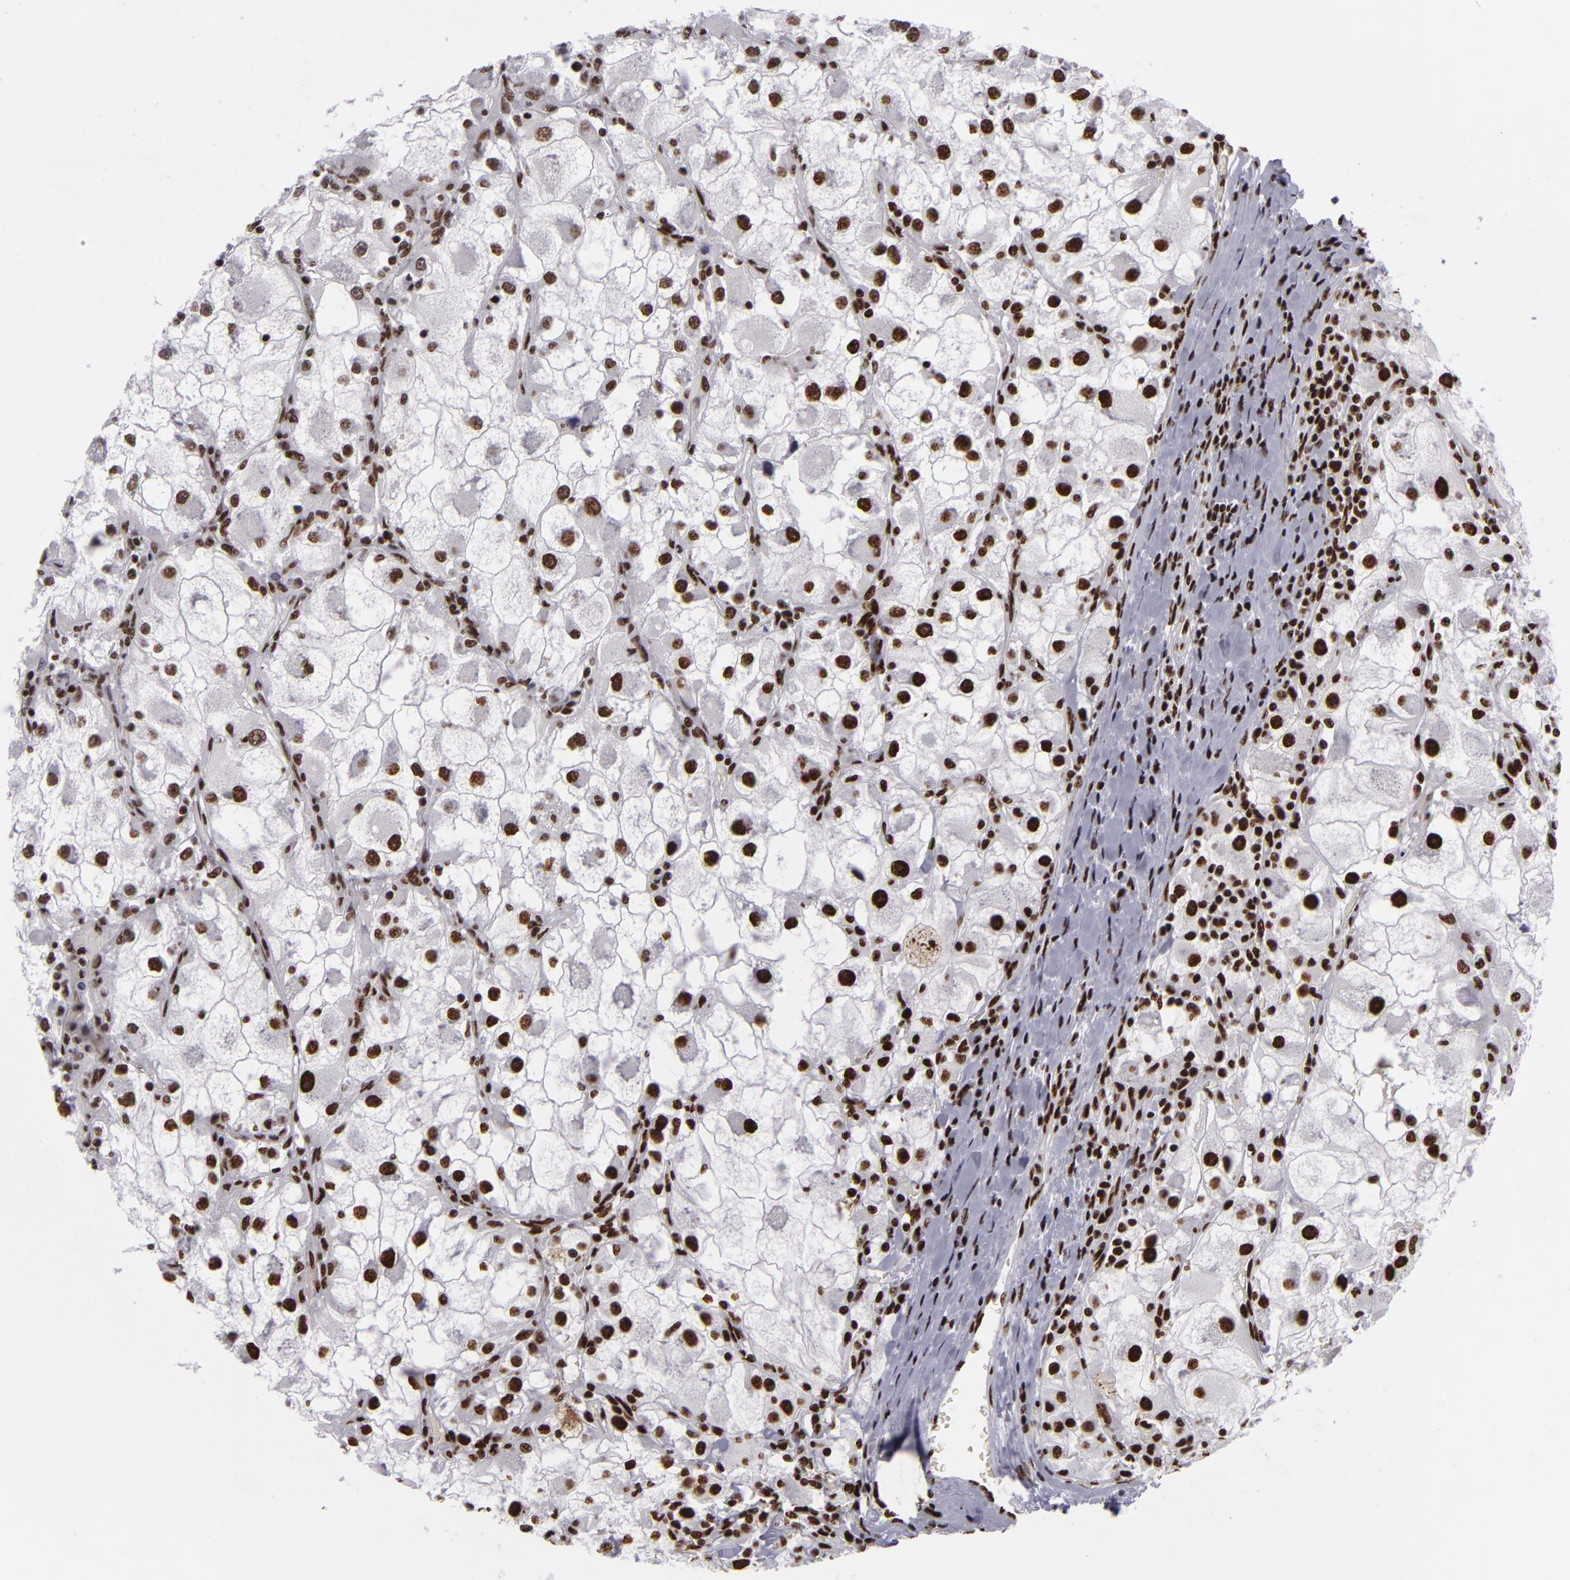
{"staining": {"intensity": "strong", "quantity": ">75%", "location": "nuclear"}, "tissue": "renal cancer", "cell_type": "Tumor cells", "image_type": "cancer", "snomed": [{"axis": "morphology", "description": "Adenocarcinoma, NOS"}, {"axis": "topography", "description": "Kidney"}], "caption": "Immunohistochemical staining of human renal adenocarcinoma displays high levels of strong nuclear protein staining in about >75% of tumor cells.", "gene": "SAFB", "patient": {"sex": "female", "age": 73}}